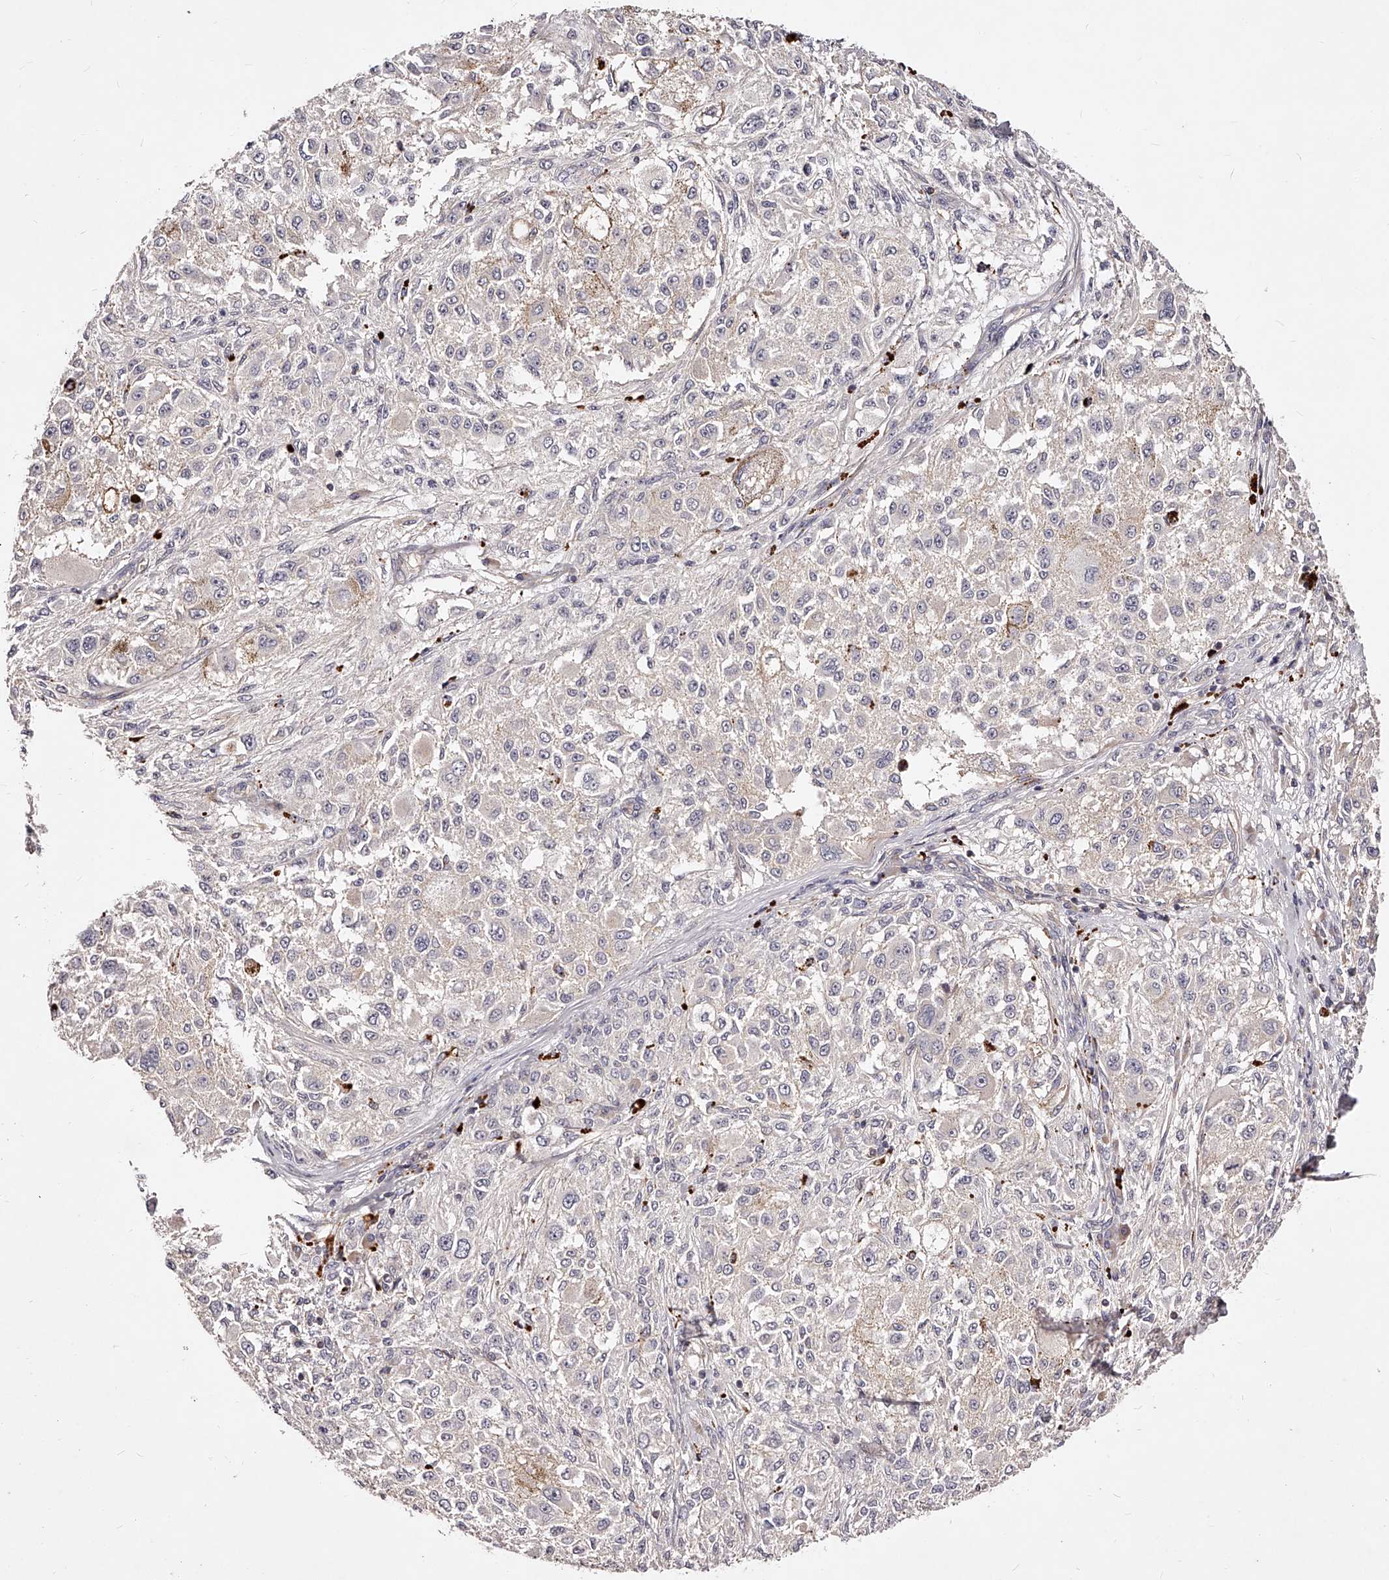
{"staining": {"intensity": "negative", "quantity": "none", "location": "none"}, "tissue": "melanoma", "cell_type": "Tumor cells", "image_type": "cancer", "snomed": [{"axis": "morphology", "description": "Necrosis, NOS"}, {"axis": "morphology", "description": "Malignant melanoma, NOS"}, {"axis": "topography", "description": "Skin"}], "caption": "IHC photomicrograph of human malignant melanoma stained for a protein (brown), which reveals no expression in tumor cells.", "gene": "PHACTR1", "patient": {"sex": "female", "age": 87}}